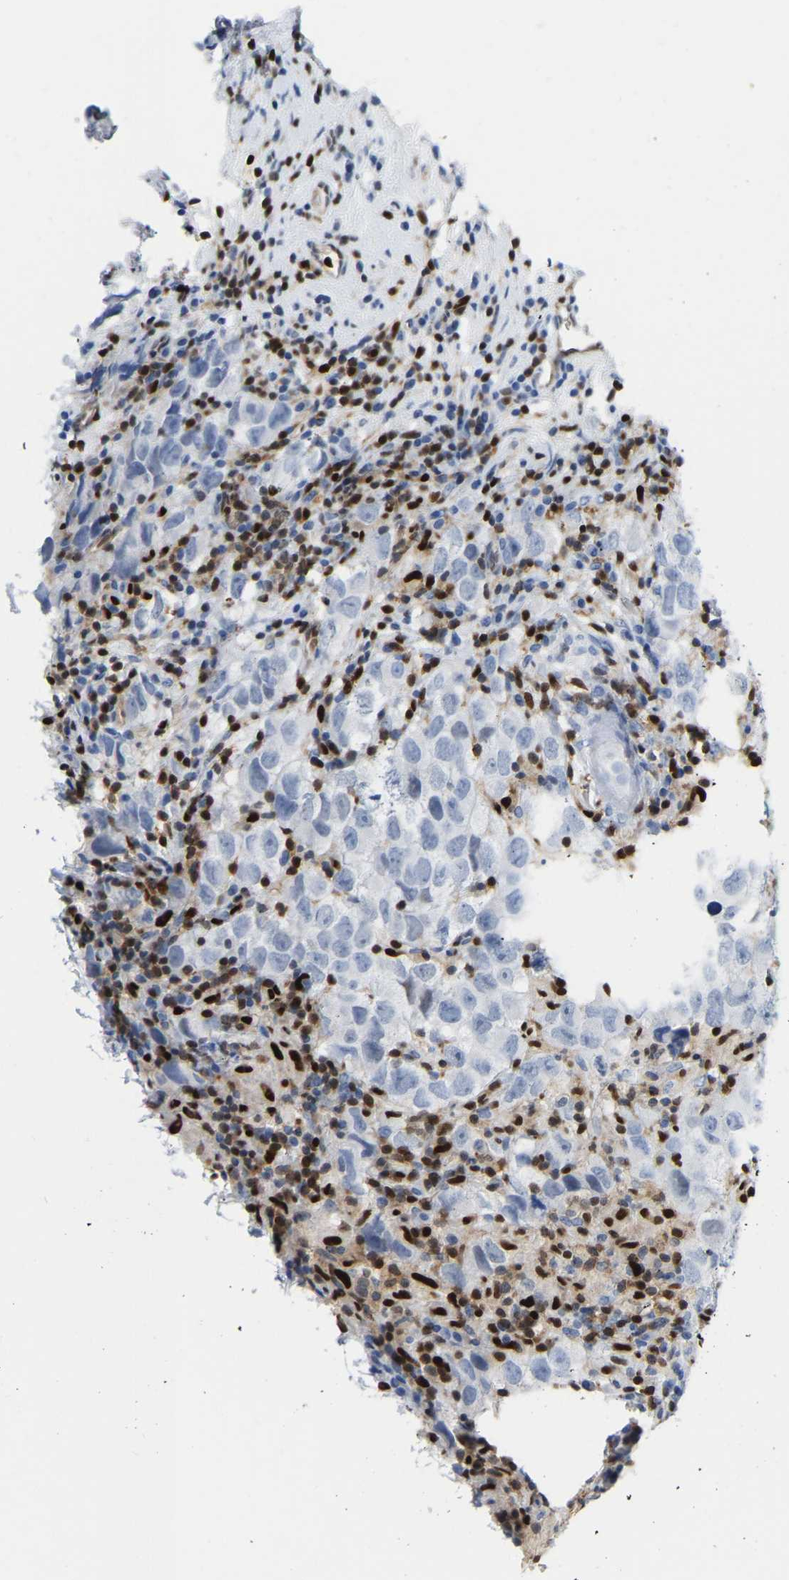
{"staining": {"intensity": "negative", "quantity": "none", "location": "none"}, "tissue": "testis cancer", "cell_type": "Tumor cells", "image_type": "cancer", "snomed": [{"axis": "morphology", "description": "Carcinoma, Embryonal, NOS"}, {"axis": "topography", "description": "Testis"}], "caption": "Photomicrograph shows no significant protein positivity in tumor cells of testis cancer.", "gene": "GIMAP4", "patient": {"sex": "male", "age": 21}}